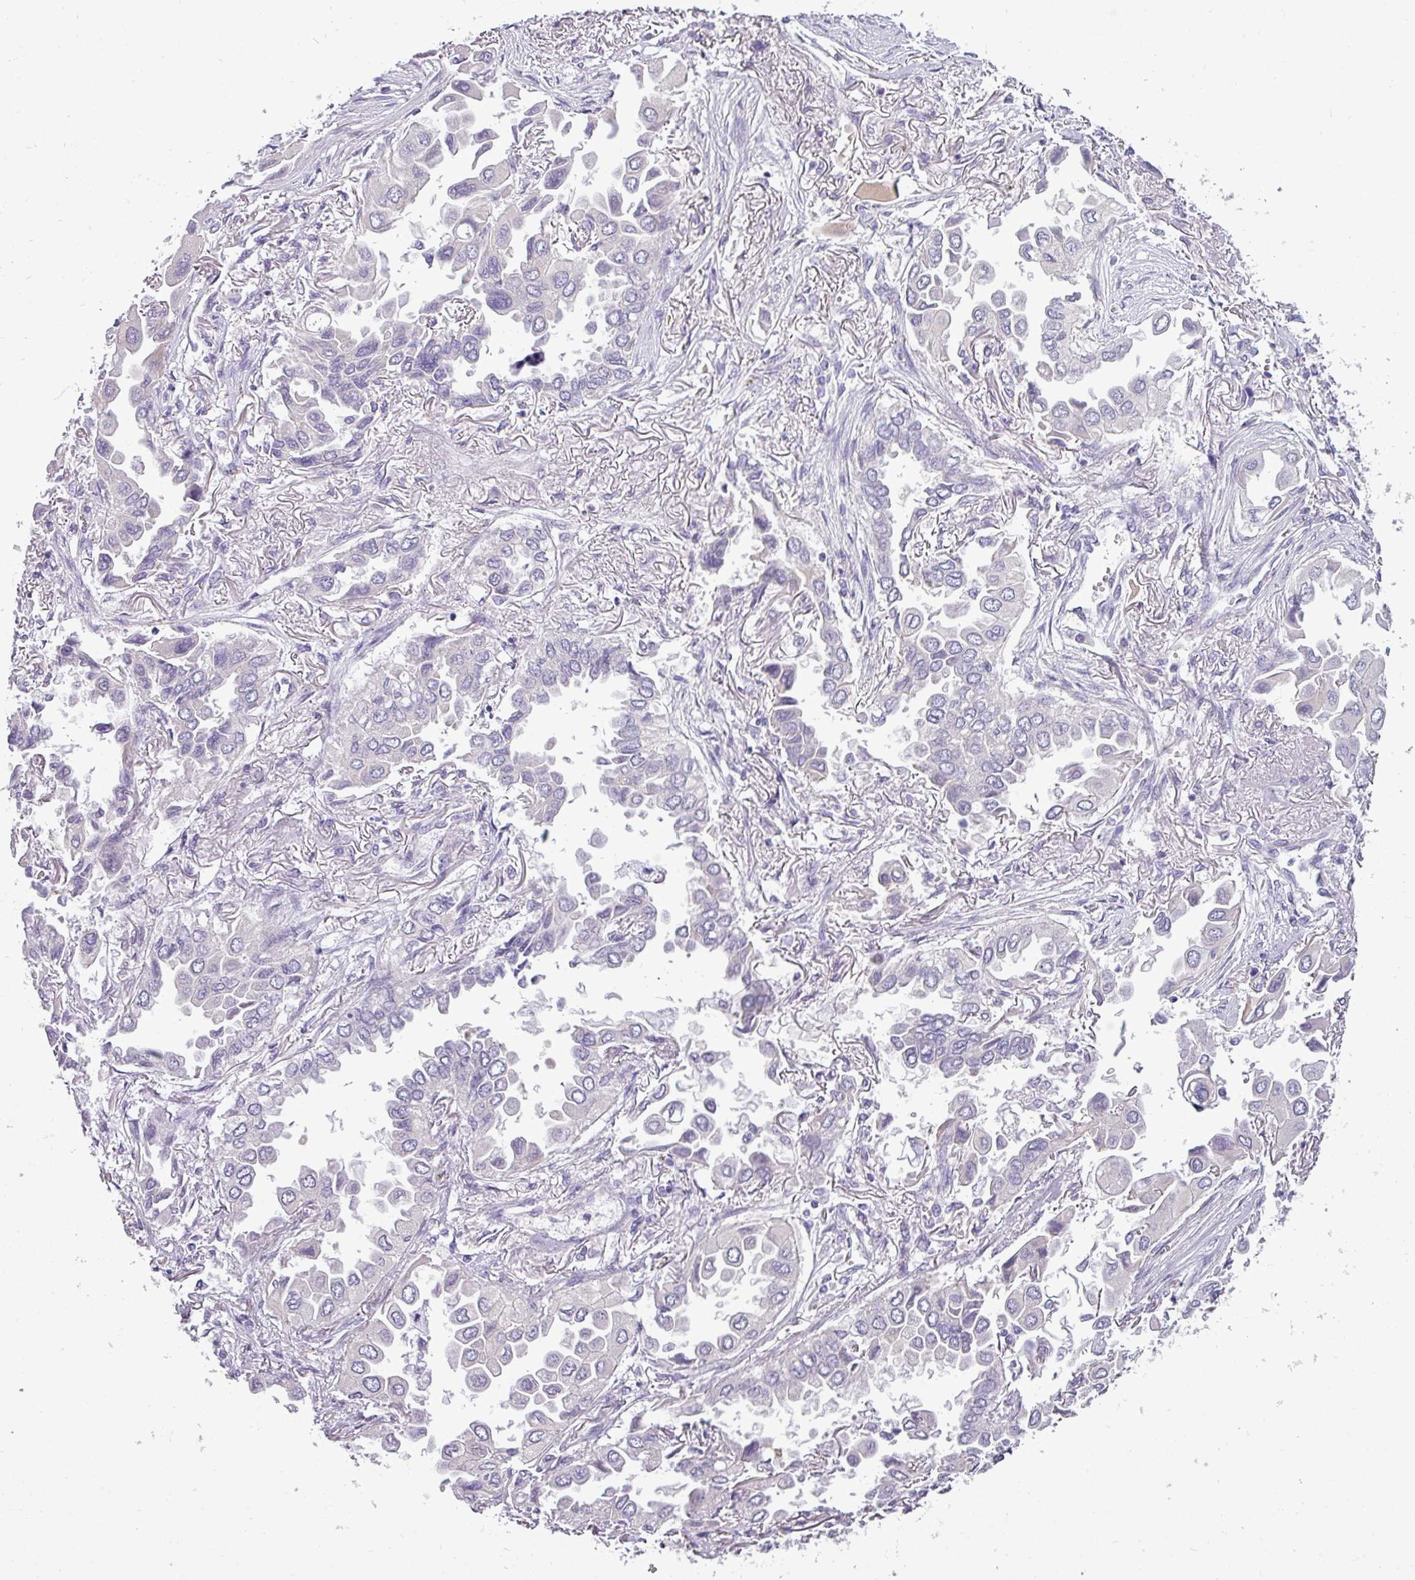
{"staining": {"intensity": "negative", "quantity": "none", "location": "none"}, "tissue": "lung cancer", "cell_type": "Tumor cells", "image_type": "cancer", "snomed": [{"axis": "morphology", "description": "Adenocarcinoma, NOS"}, {"axis": "topography", "description": "Lung"}], "caption": "Lung cancer stained for a protein using immunohistochemistry (IHC) exhibits no expression tumor cells.", "gene": "DNAAF9", "patient": {"sex": "female", "age": 76}}